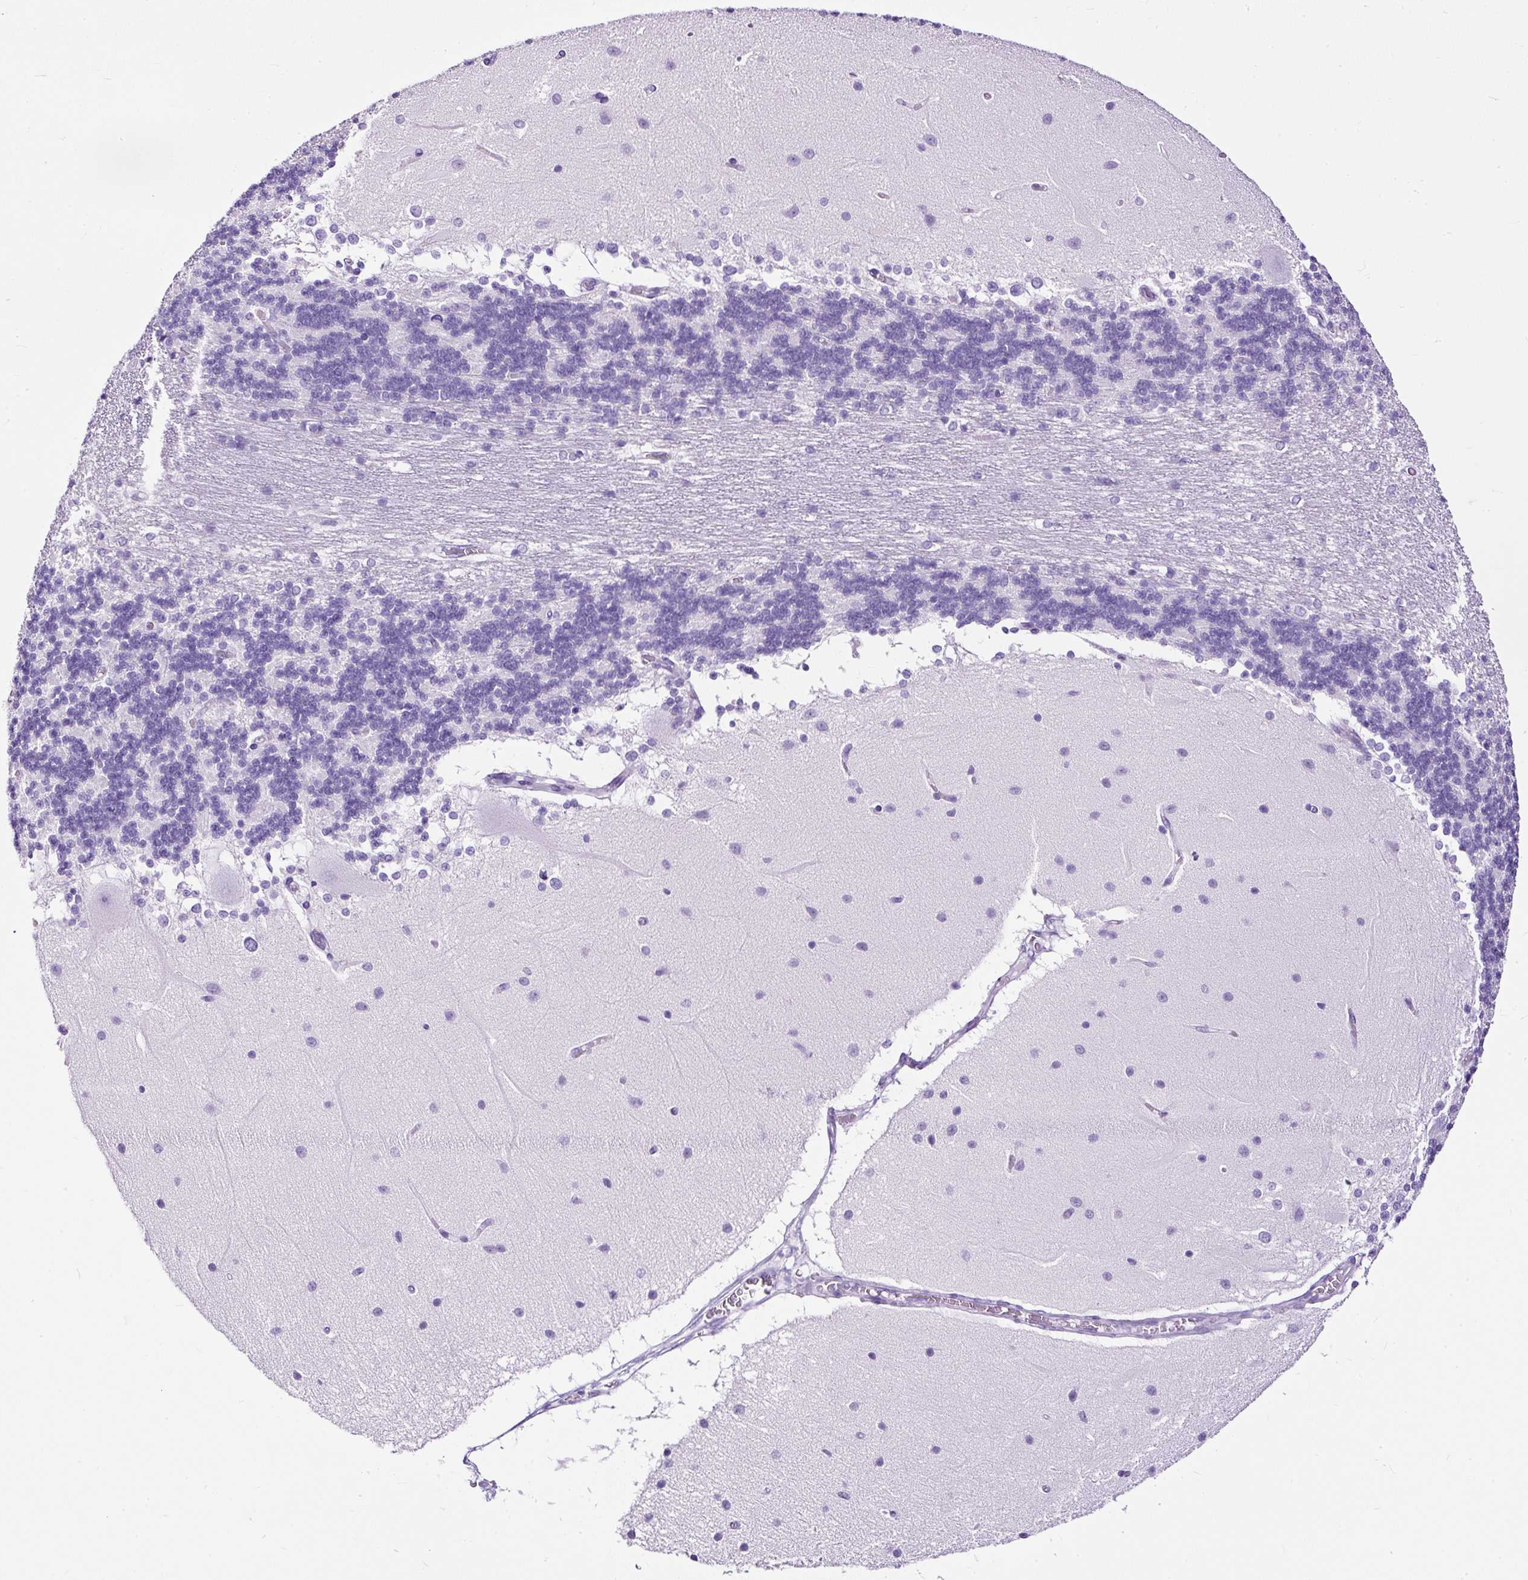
{"staining": {"intensity": "negative", "quantity": "none", "location": "none"}, "tissue": "cerebellum", "cell_type": "Cells in granular layer", "image_type": "normal", "snomed": [{"axis": "morphology", "description": "Normal tissue, NOS"}, {"axis": "topography", "description": "Cerebellum"}], "caption": "An image of human cerebellum is negative for staining in cells in granular layer. (DAB (3,3'-diaminobenzidine) IHC visualized using brightfield microscopy, high magnification).", "gene": "NTS", "patient": {"sex": "female", "age": 54}}